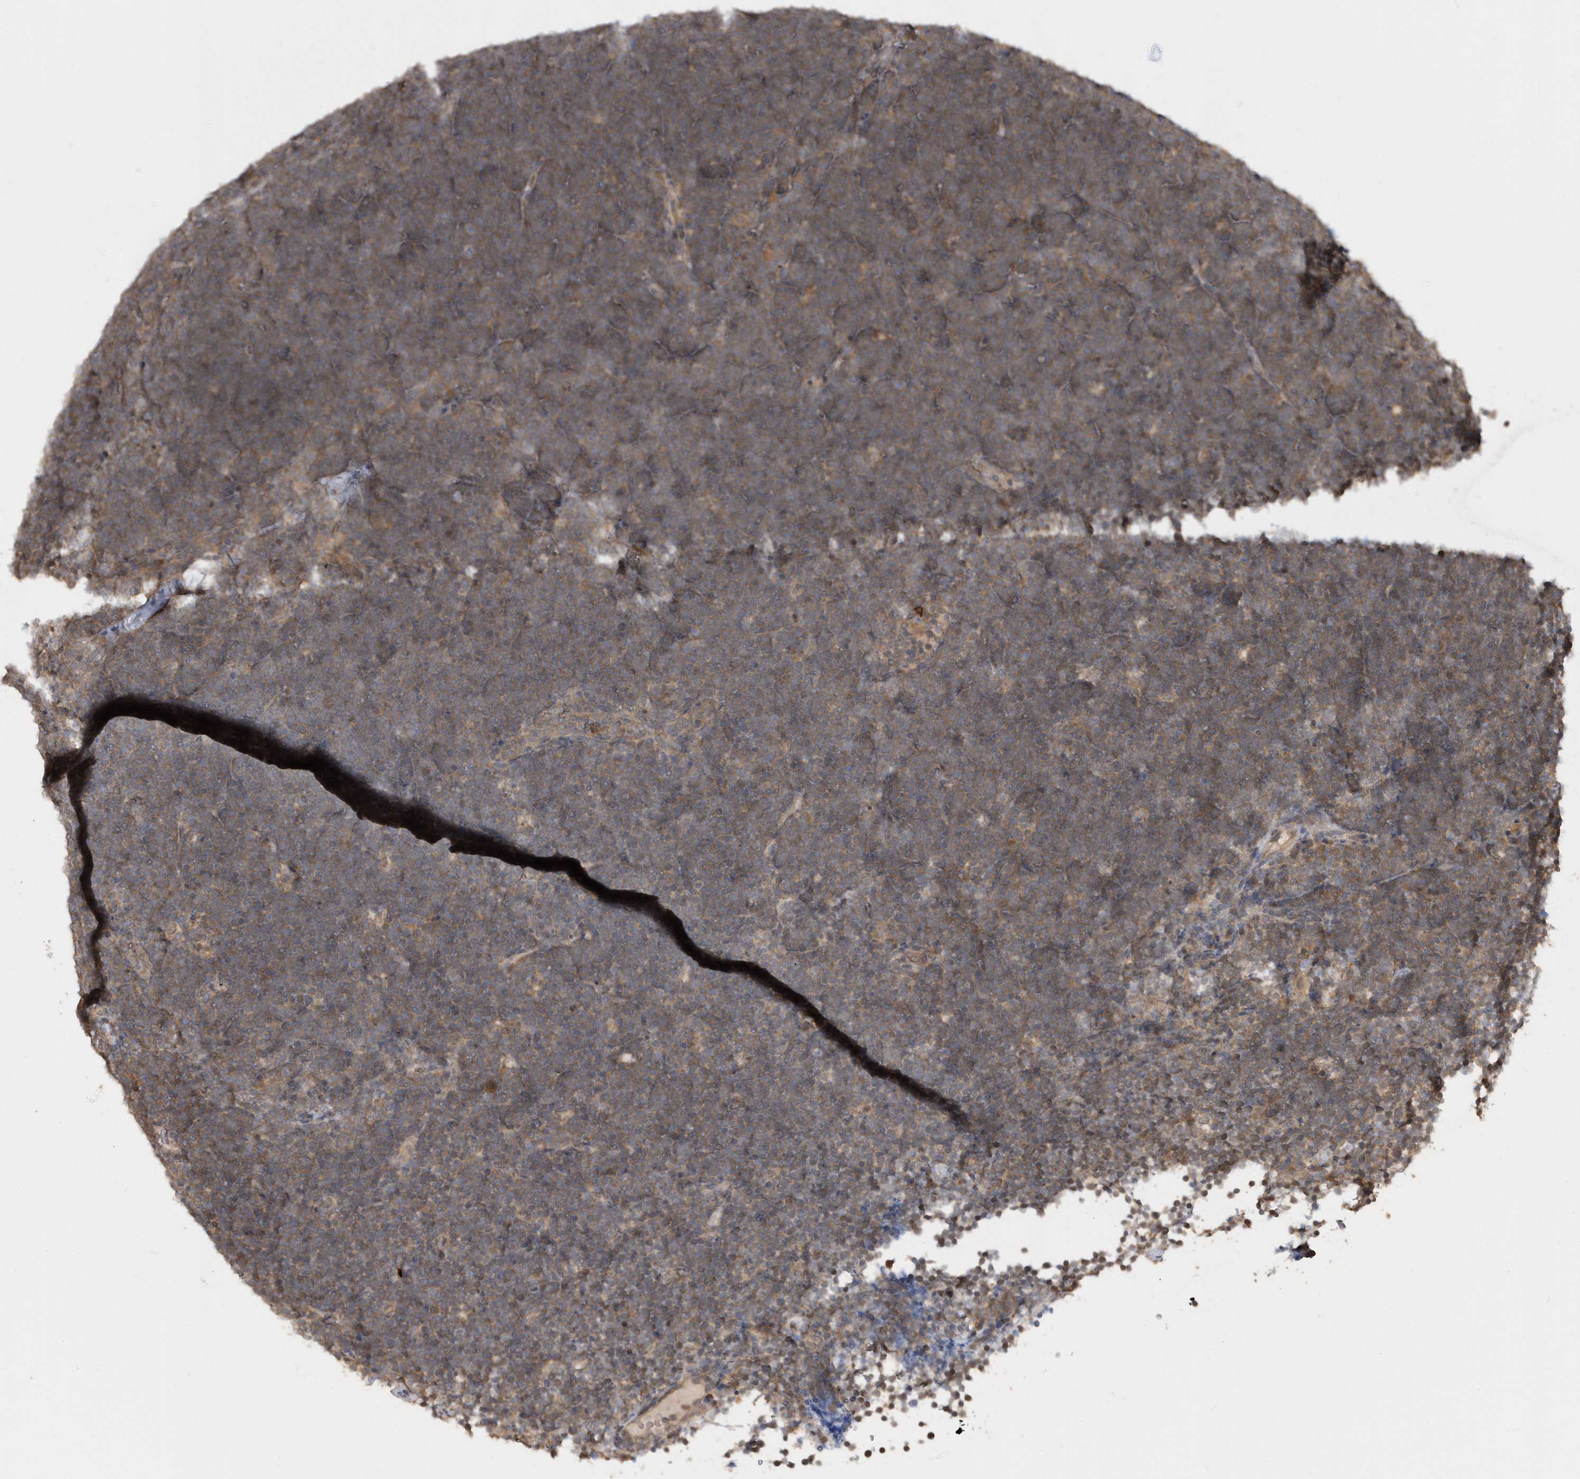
{"staining": {"intensity": "moderate", "quantity": ">75%", "location": "cytoplasmic/membranous"}, "tissue": "lymphoma", "cell_type": "Tumor cells", "image_type": "cancer", "snomed": [{"axis": "morphology", "description": "Malignant lymphoma, non-Hodgkin's type, High grade"}, {"axis": "topography", "description": "Lymph node"}], "caption": "This micrograph reveals immunohistochemistry (IHC) staining of high-grade malignant lymphoma, non-Hodgkin's type, with medium moderate cytoplasmic/membranous expression in about >75% of tumor cells.", "gene": "RPE", "patient": {"sex": "male", "age": 13}}